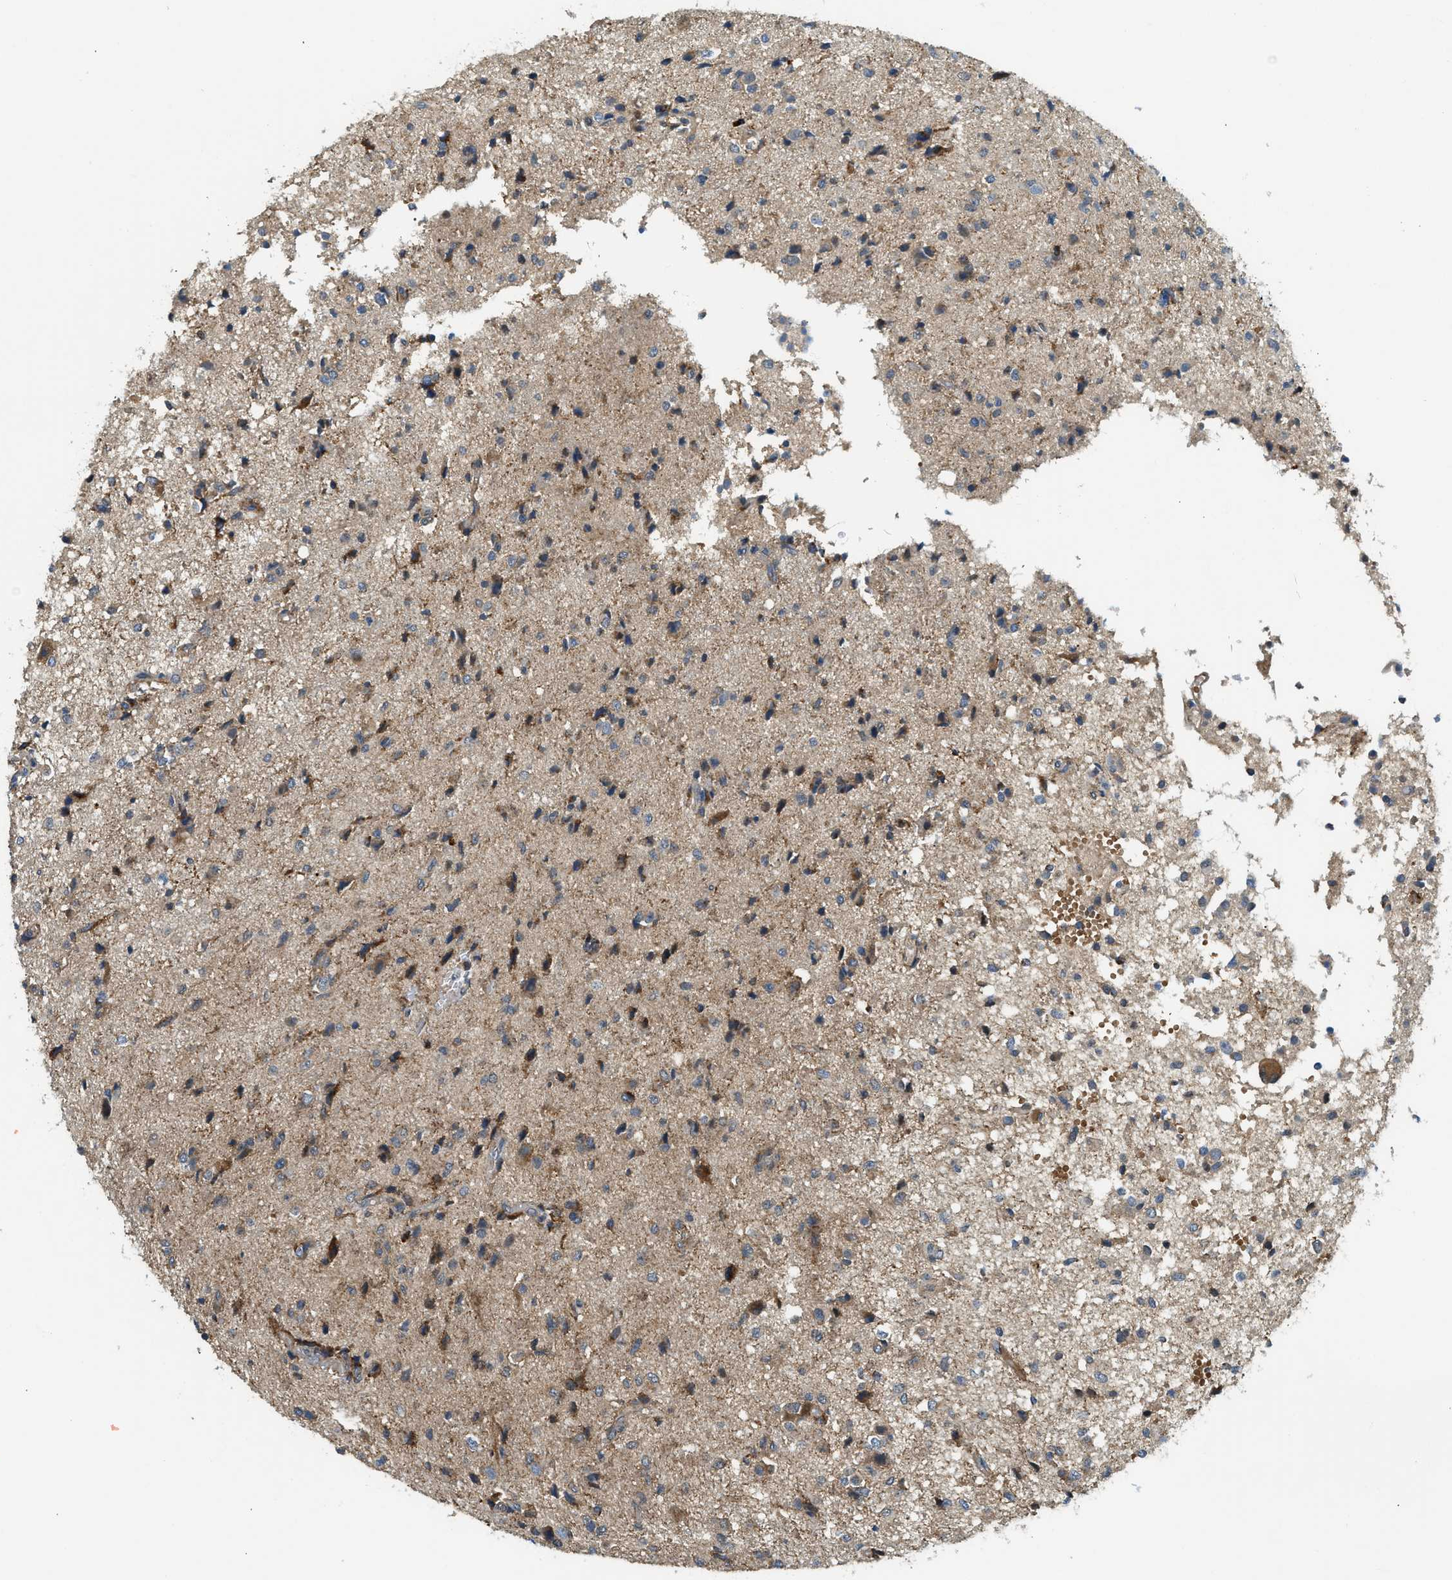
{"staining": {"intensity": "weak", "quantity": "25%-75%", "location": "cytoplasmic/membranous"}, "tissue": "glioma", "cell_type": "Tumor cells", "image_type": "cancer", "snomed": [{"axis": "morphology", "description": "Glioma, malignant, High grade"}, {"axis": "topography", "description": "Brain"}], "caption": "Human glioma stained with a protein marker exhibits weak staining in tumor cells.", "gene": "KCNK1", "patient": {"sex": "female", "age": 59}}